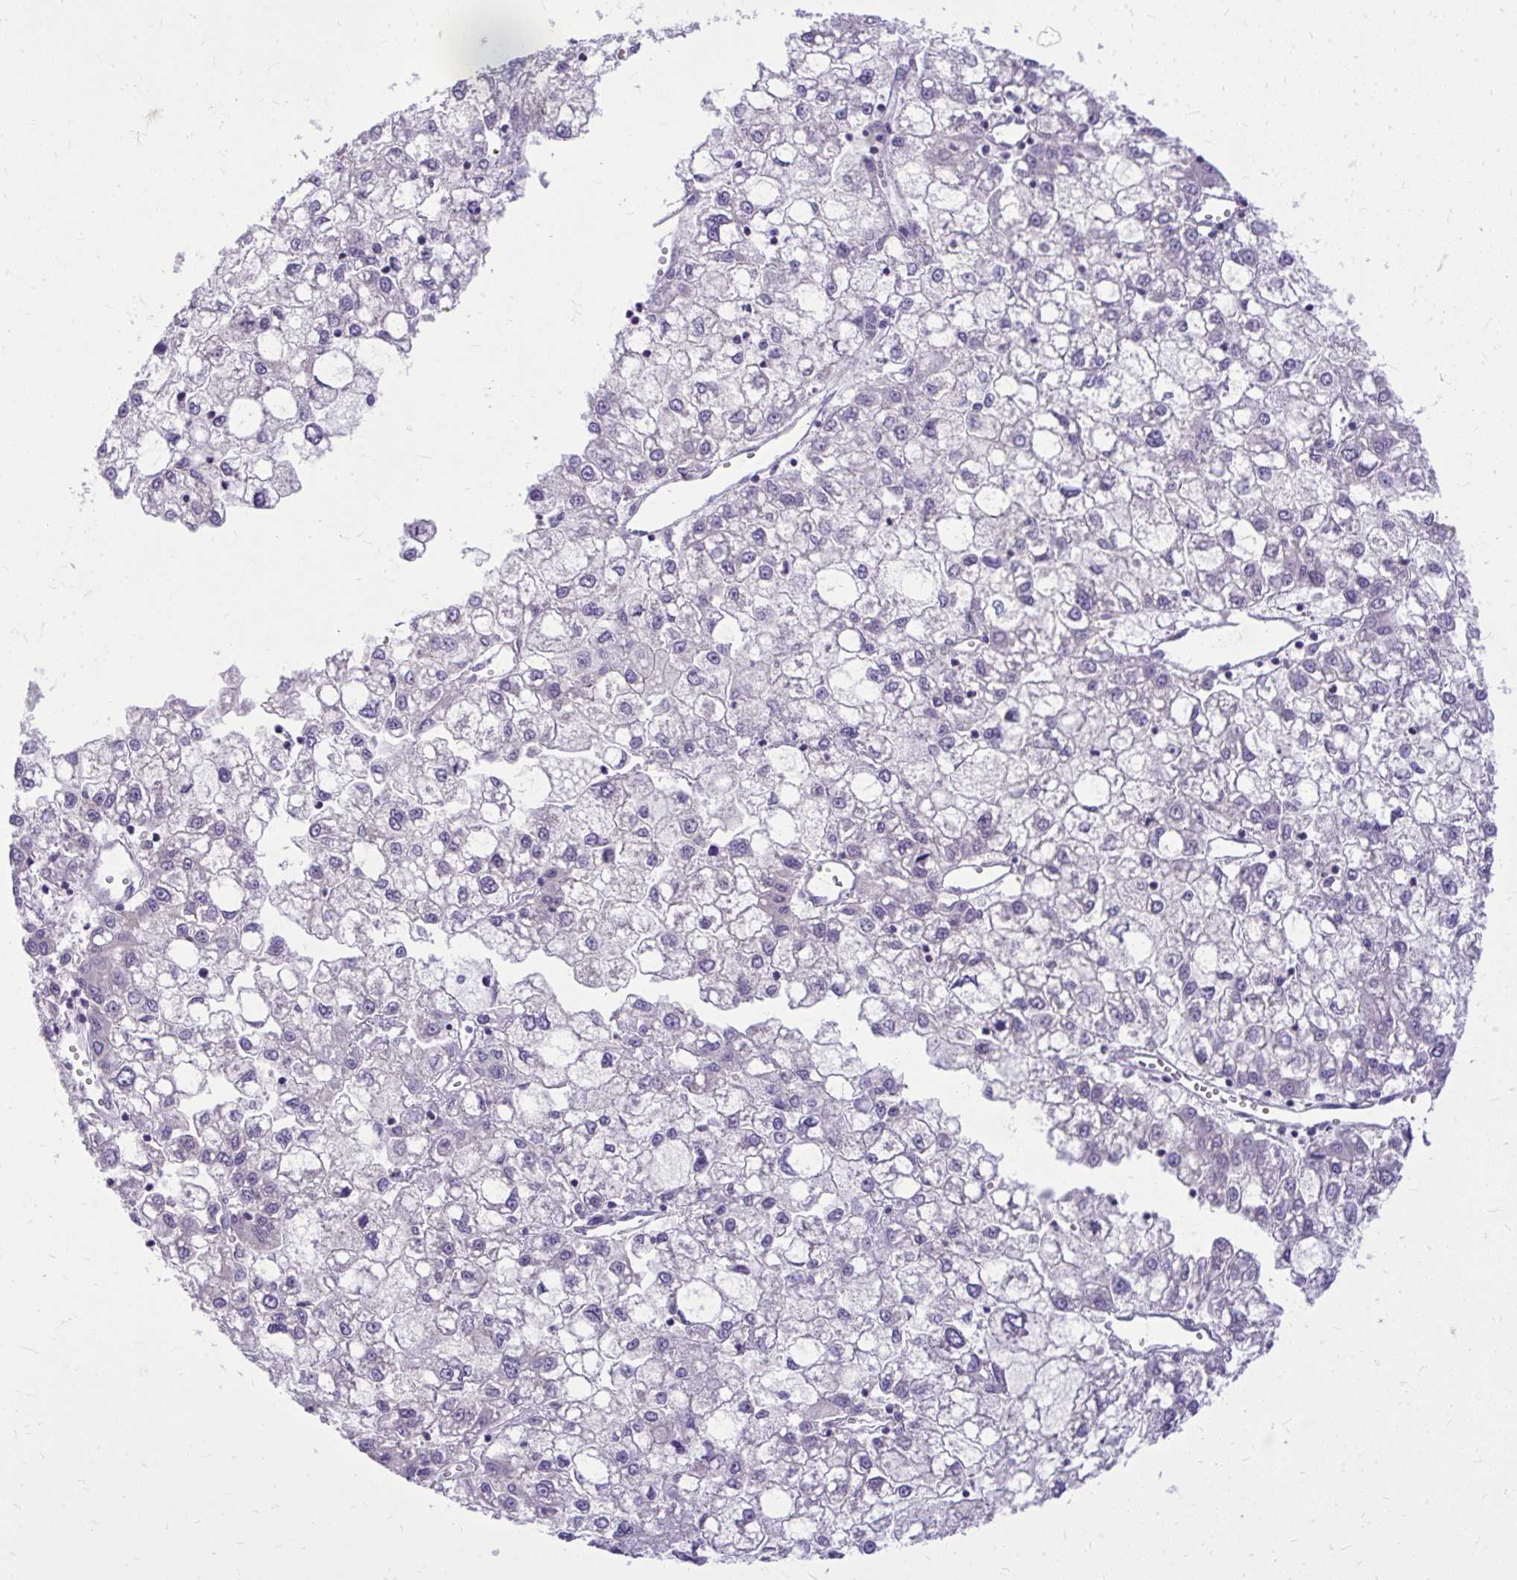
{"staining": {"intensity": "negative", "quantity": "none", "location": "none"}, "tissue": "liver cancer", "cell_type": "Tumor cells", "image_type": "cancer", "snomed": [{"axis": "morphology", "description": "Carcinoma, Hepatocellular, NOS"}, {"axis": "topography", "description": "Liver"}], "caption": "Tumor cells show no significant positivity in liver cancer (hepatocellular carcinoma). (DAB immunohistochemistry, high magnification).", "gene": "DPY19L1", "patient": {"sex": "male", "age": 40}}